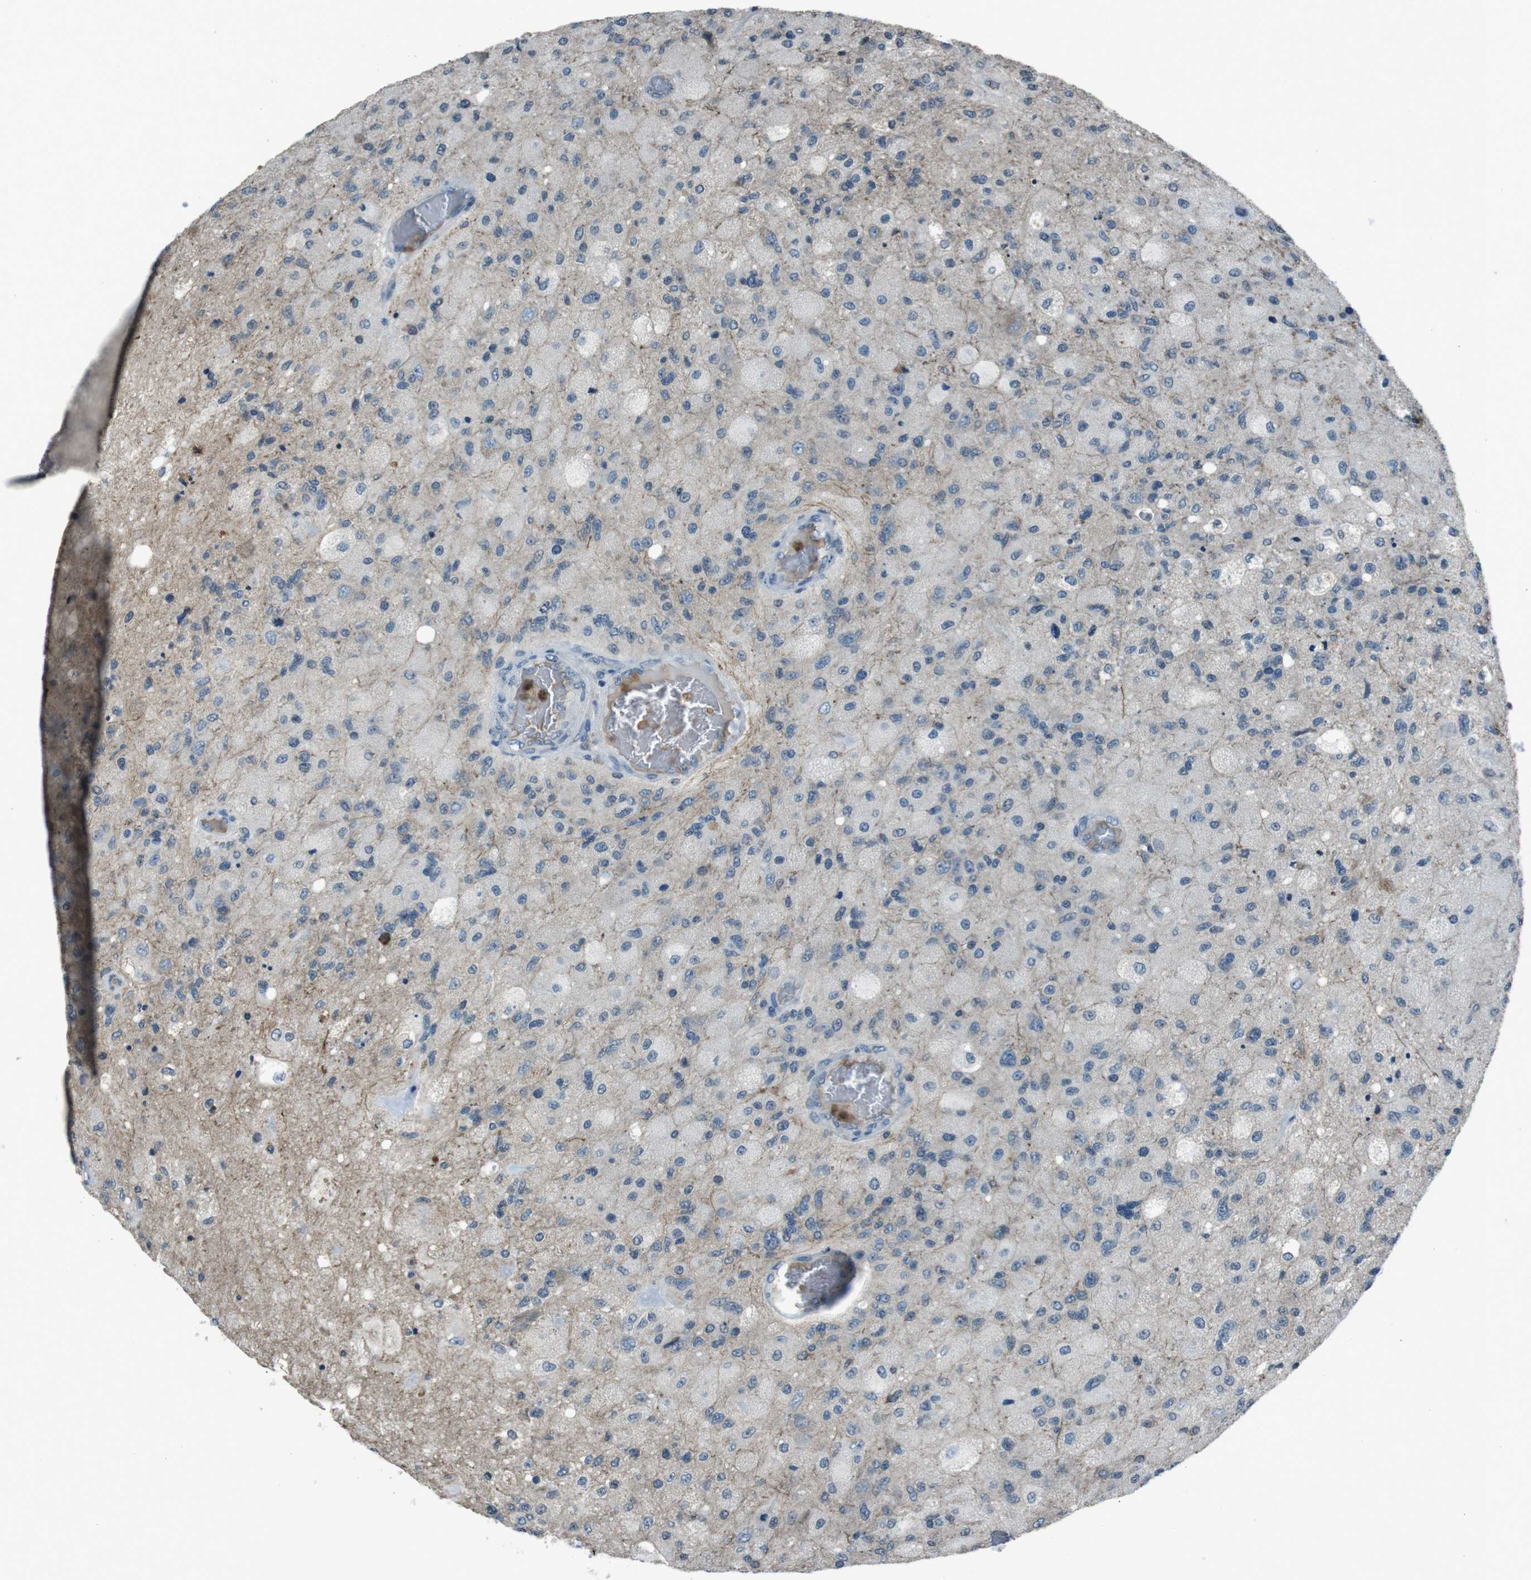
{"staining": {"intensity": "weak", "quantity": "<25%", "location": "cytoplasmic/membranous"}, "tissue": "glioma", "cell_type": "Tumor cells", "image_type": "cancer", "snomed": [{"axis": "morphology", "description": "Normal tissue, NOS"}, {"axis": "morphology", "description": "Glioma, malignant, High grade"}, {"axis": "topography", "description": "Cerebral cortex"}], "caption": "A high-resolution image shows IHC staining of malignant glioma (high-grade), which shows no significant positivity in tumor cells.", "gene": "UGT1A6", "patient": {"sex": "male", "age": 77}}